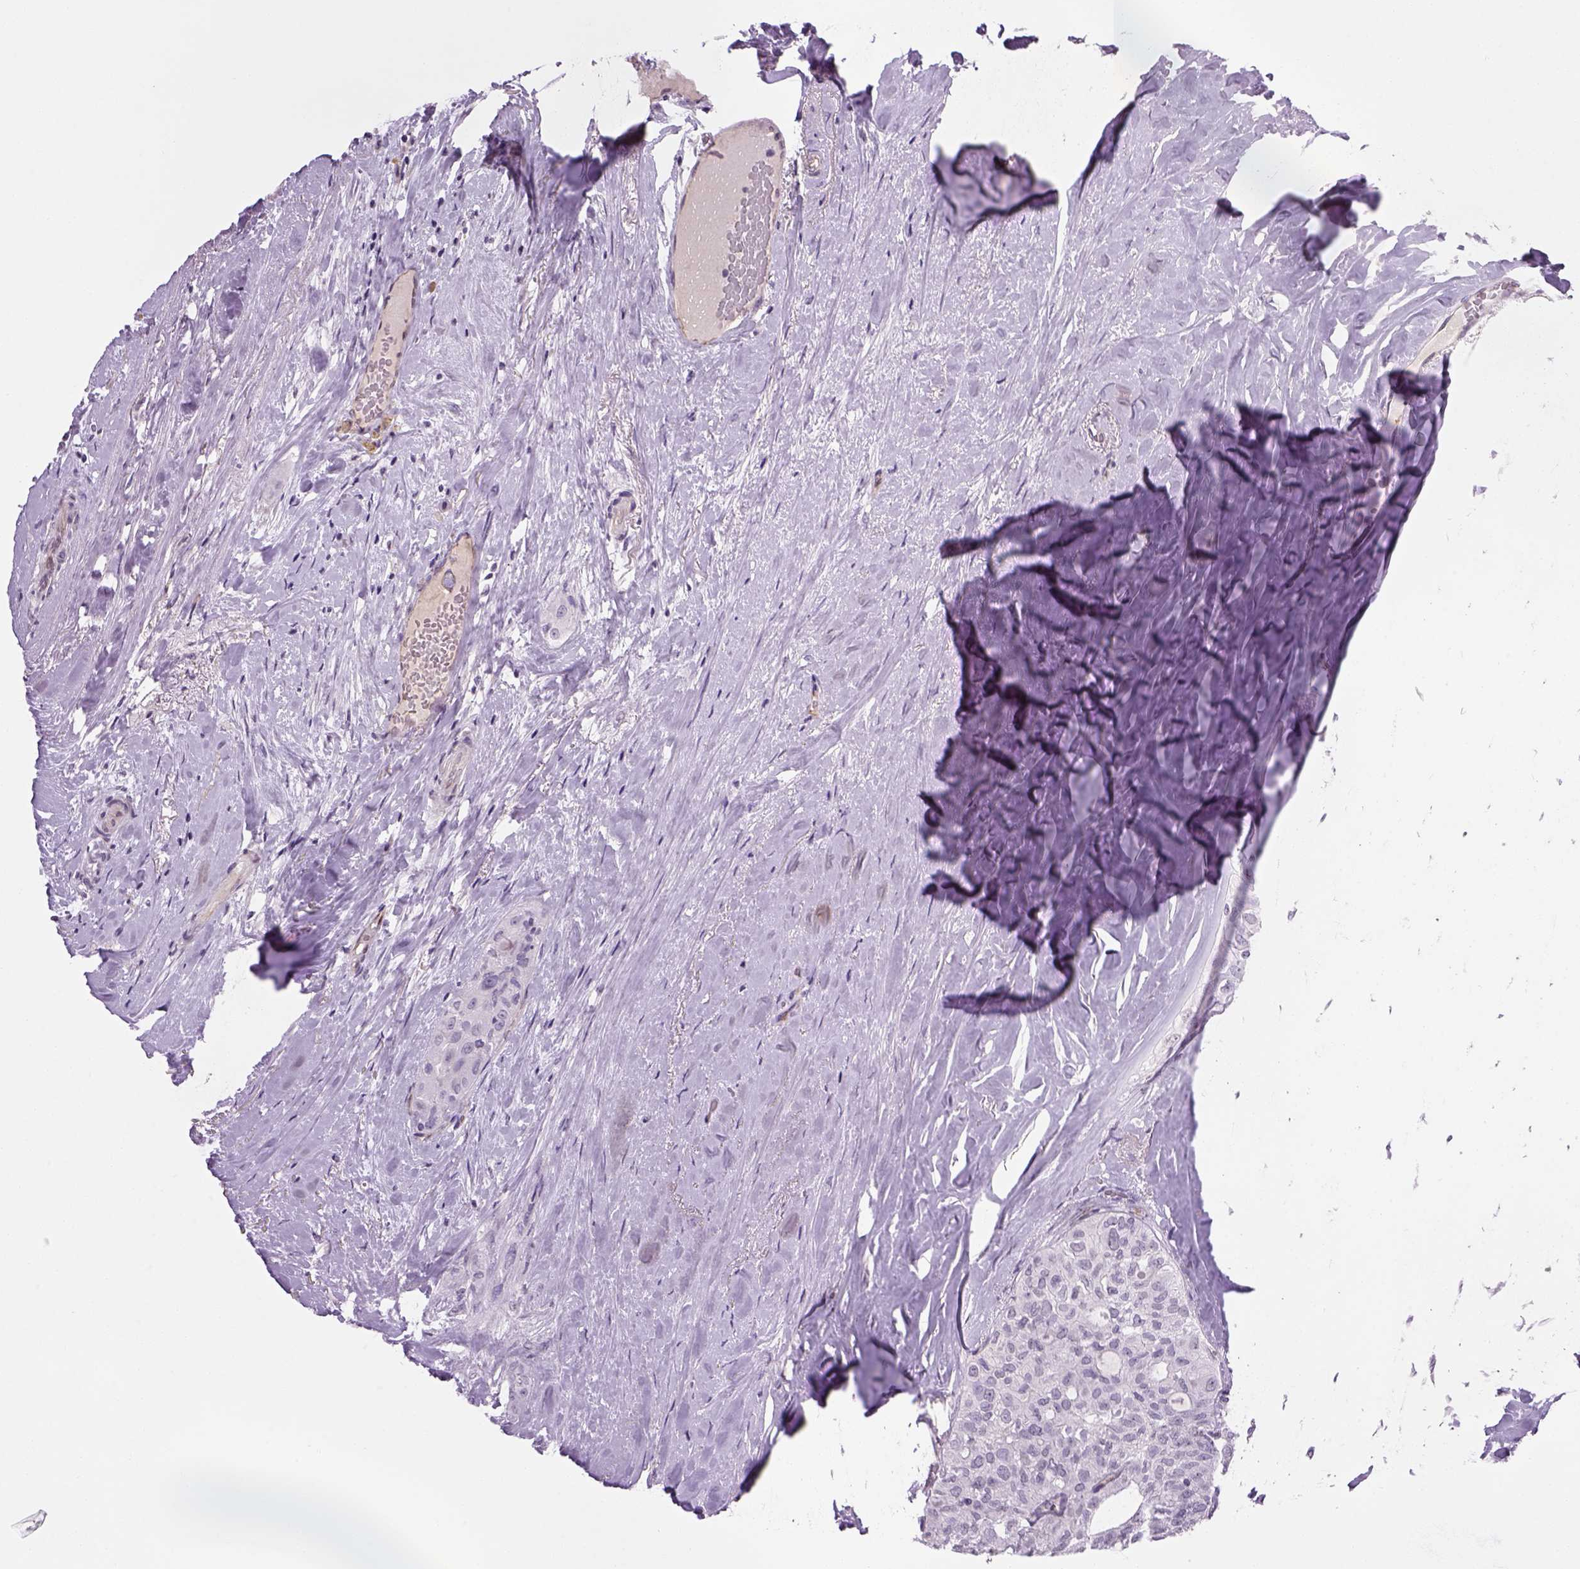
{"staining": {"intensity": "negative", "quantity": "none", "location": "none"}, "tissue": "thyroid cancer", "cell_type": "Tumor cells", "image_type": "cancer", "snomed": [{"axis": "morphology", "description": "Follicular adenoma carcinoma, NOS"}, {"axis": "topography", "description": "Thyroid gland"}], "caption": "Micrograph shows no significant protein expression in tumor cells of thyroid cancer (follicular adenoma carcinoma). (DAB (3,3'-diaminobenzidine) immunohistochemistry (IHC) with hematoxylin counter stain).", "gene": "PRRT1", "patient": {"sex": "male", "age": 75}}